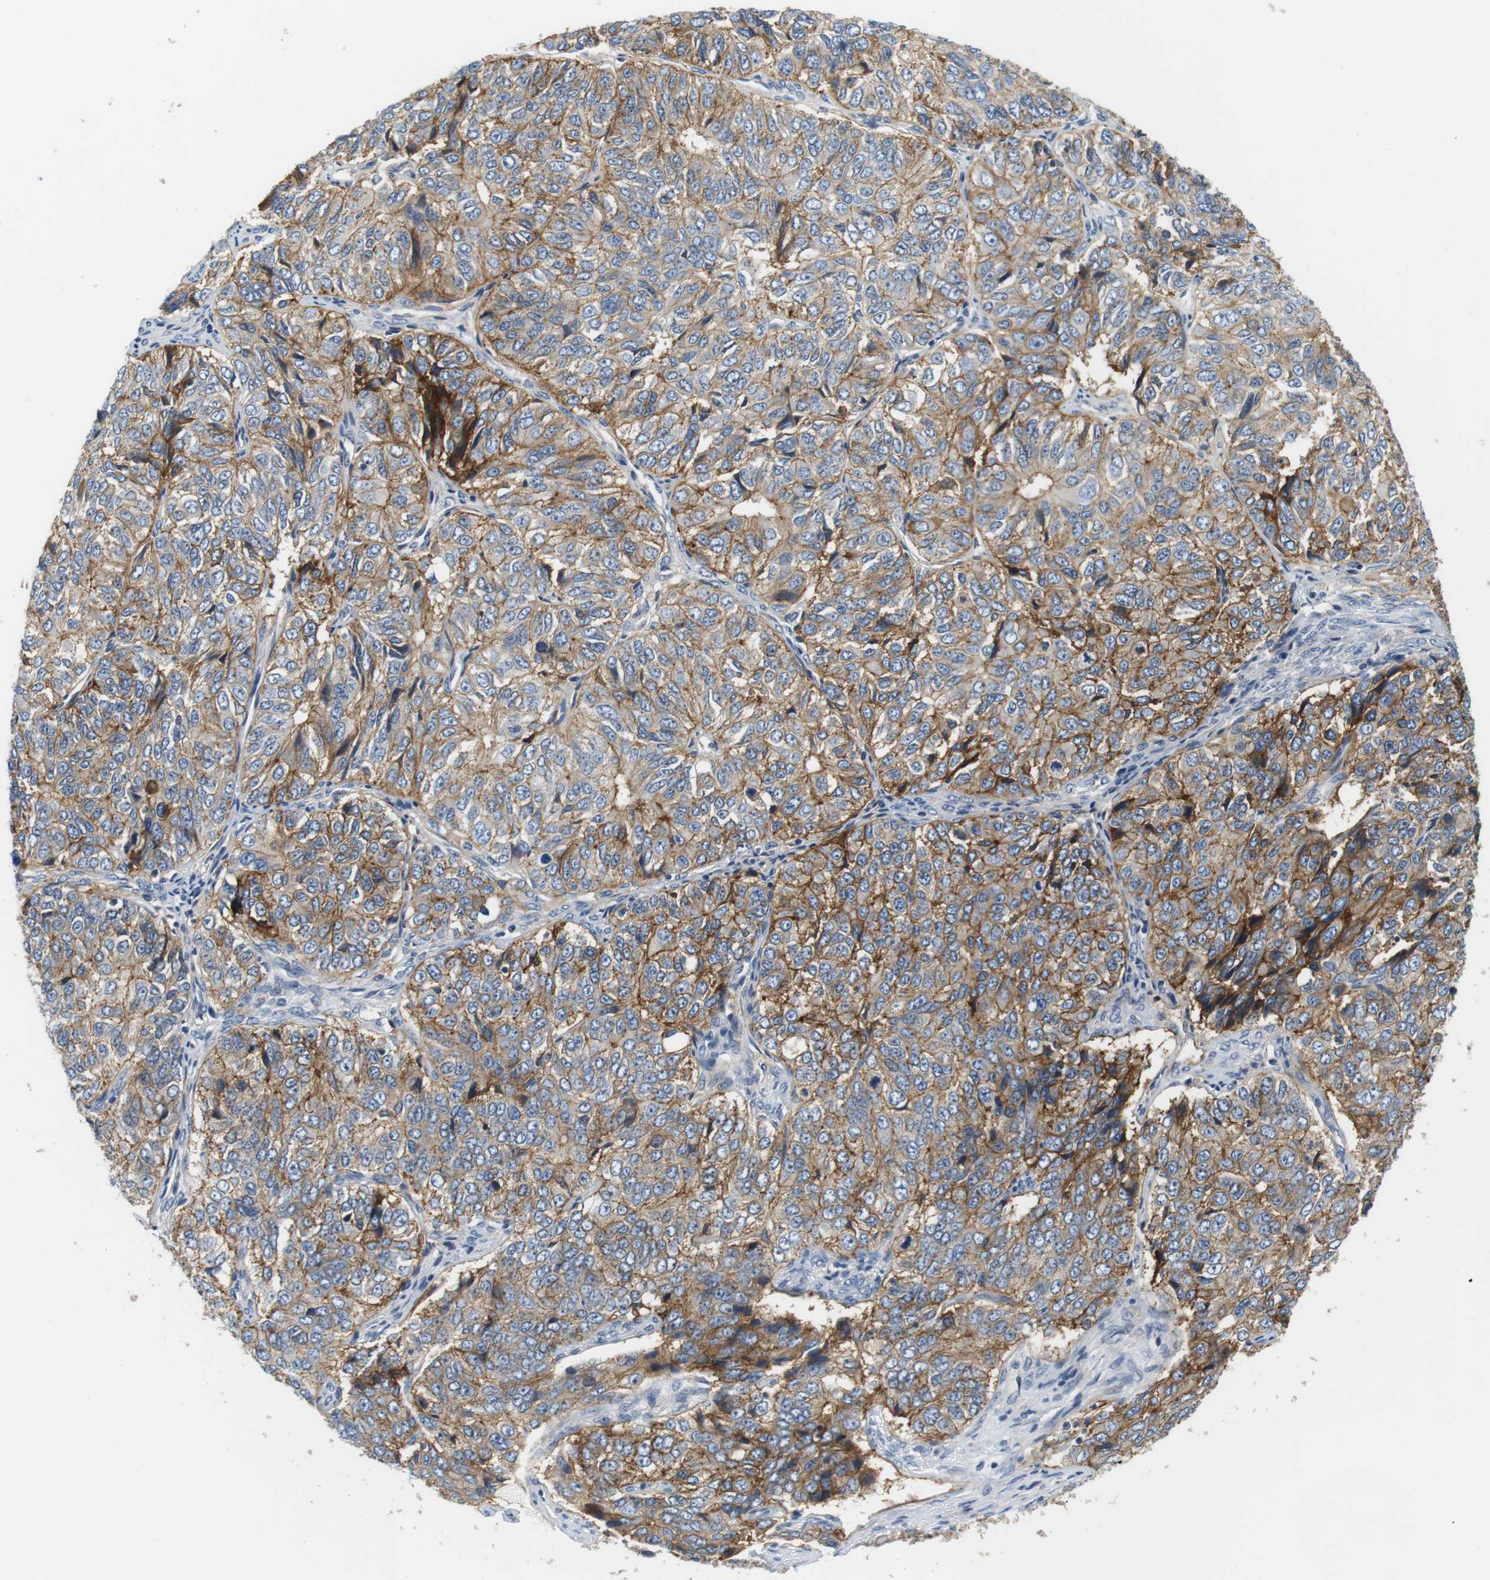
{"staining": {"intensity": "moderate", "quantity": ">75%", "location": "cytoplasmic/membranous"}, "tissue": "ovarian cancer", "cell_type": "Tumor cells", "image_type": "cancer", "snomed": [{"axis": "morphology", "description": "Carcinoma, endometroid"}, {"axis": "topography", "description": "Ovary"}], "caption": "Tumor cells demonstrate medium levels of moderate cytoplasmic/membranous staining in approximately >75% of cells in human ovarian cancer.", "gene": "SLC30A1", "patient": {"sex": "female", "age": 51}}